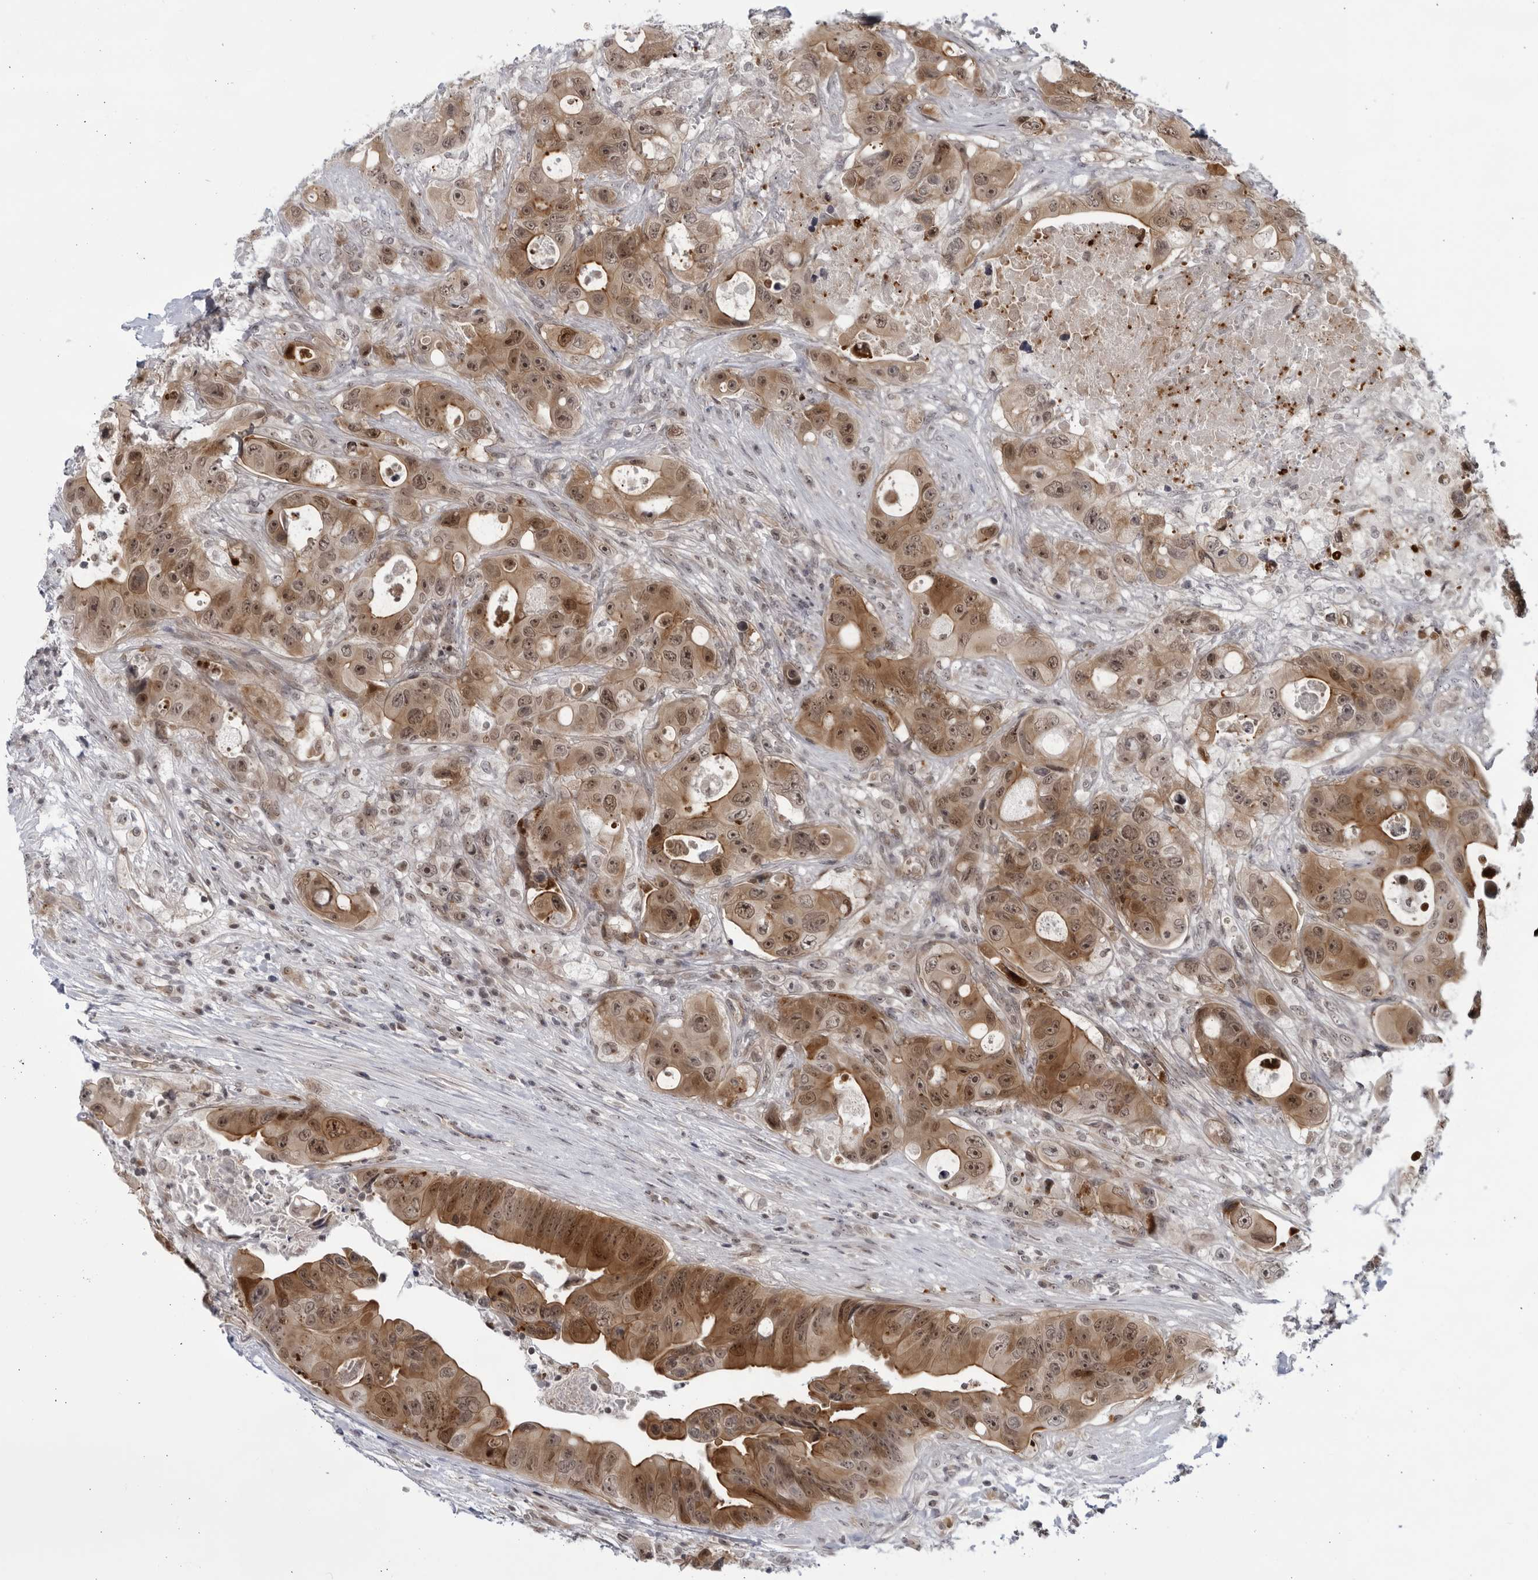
{"staining": {"intensity": "strong", "quantity": ">75%", "location": "cytoplasmic/membranous,nuclear"}, "tissue": "colorectal cancer", "cell_type": "Tumor cells", "image_type": "cancer", "snomed": [{"axis": "morphology", "description": "Adenocarcinoma, NOS"}, {"axis": "topography", "description": "Colon"}], "caption": "There is high levels of strong cytoplasmic/membranous and nuclear staining in tumor cells of colorectal adenocarcinoma, as demonstrated by immunohistochemical staining (brown color).", "gene": "ITGB3BP", "patient": {"sex": "female", "age": 46}}